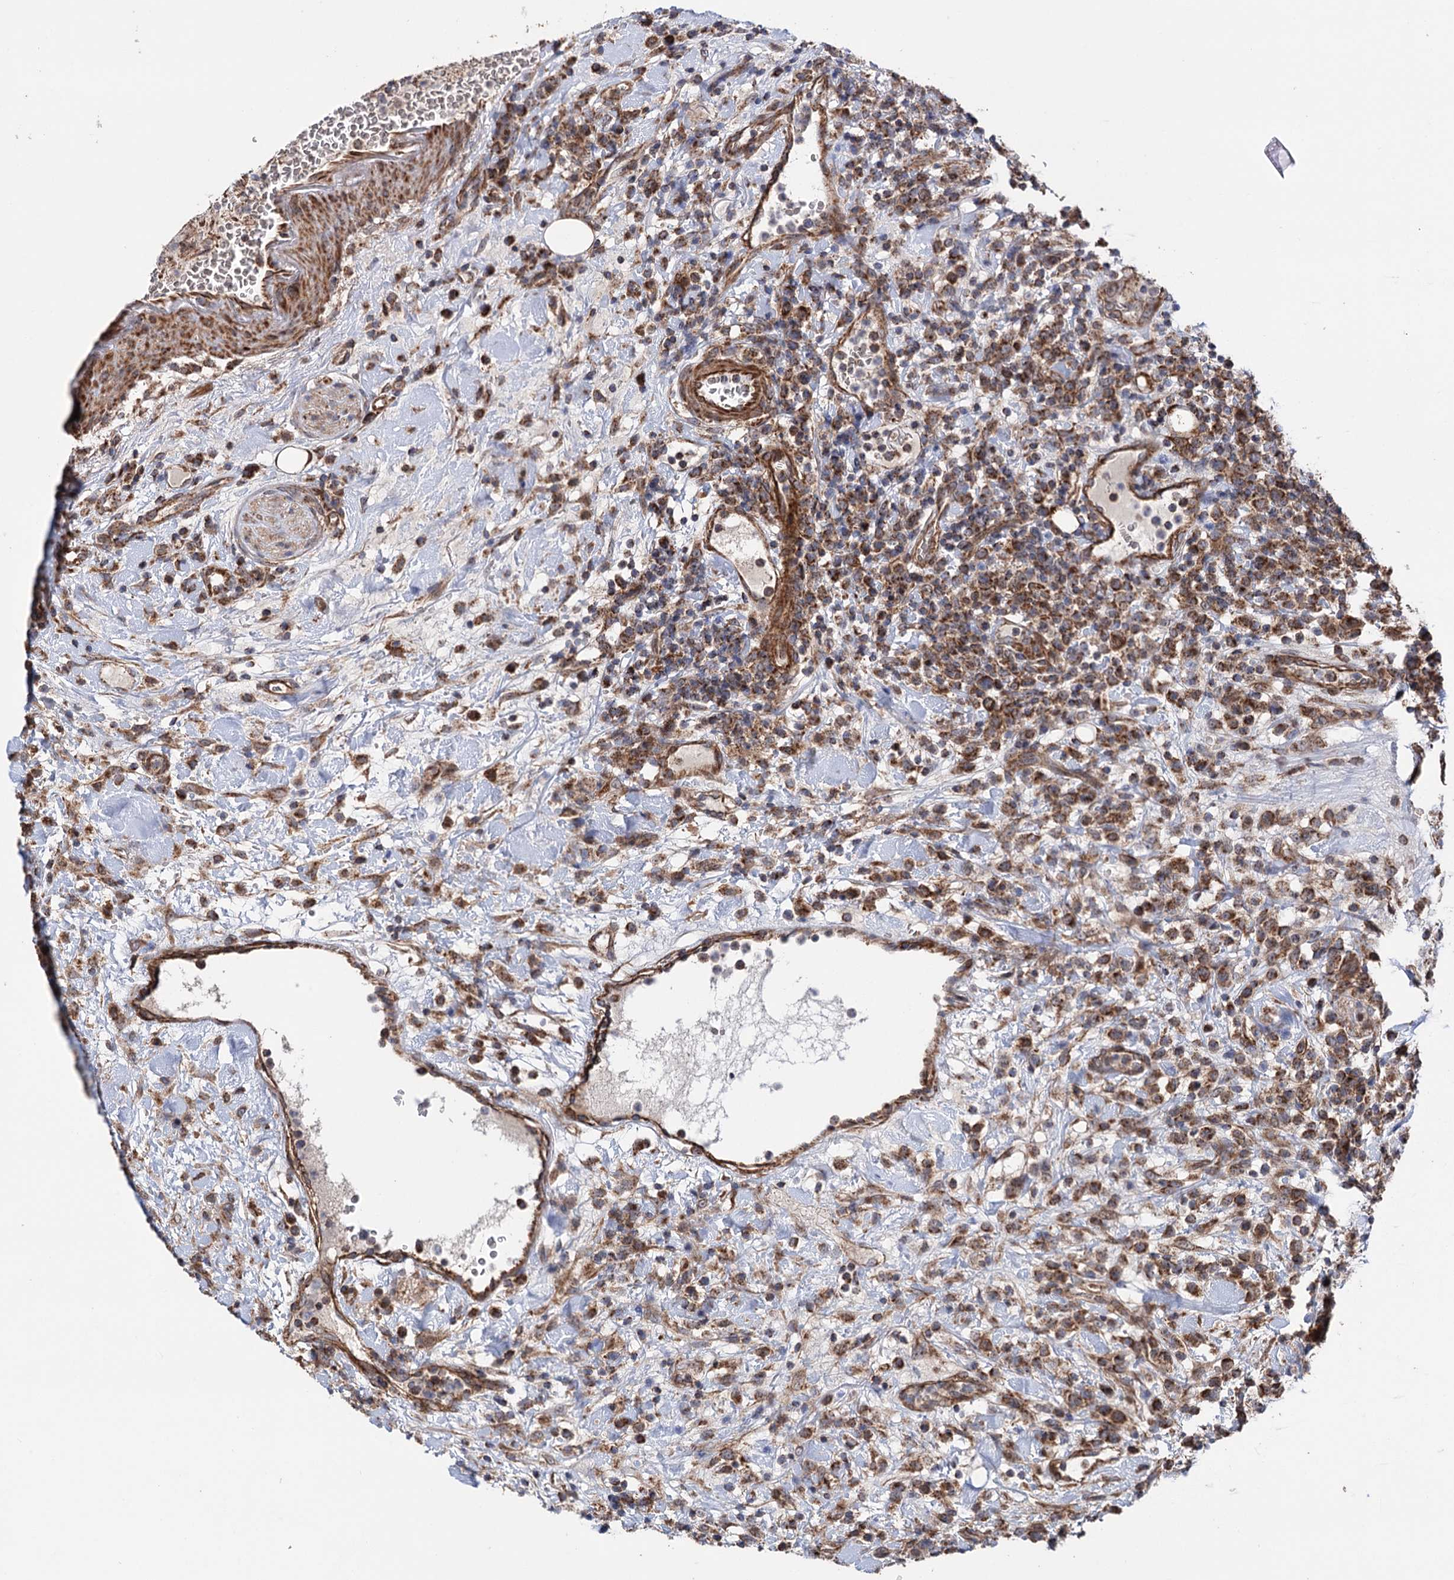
{"staining": {"intensity": "moderate", "quantity": ">75%", "location": "cytoplasmic/membranous"}, "tissue": "lymphoma", "cell_type": "Tumor cells", "image_type": "cancer", "snomed": [{"axis": "morphology", "description": "Malignant lymphoma, non-Hodgkin's type, High grade"}, {"axis": "topography", "description": "Colon"}], "caption": "A histopathology image showing moderate cytoplasmic/membranous positivity in approximately >75% of tumor cells in malignant lymphoma, non-Hodgkin's type (high-grade), as visualized by brown immunohistochemical staining.", "gene": "SUCLA2", "patient": {"sex": "female", "age": 53}}